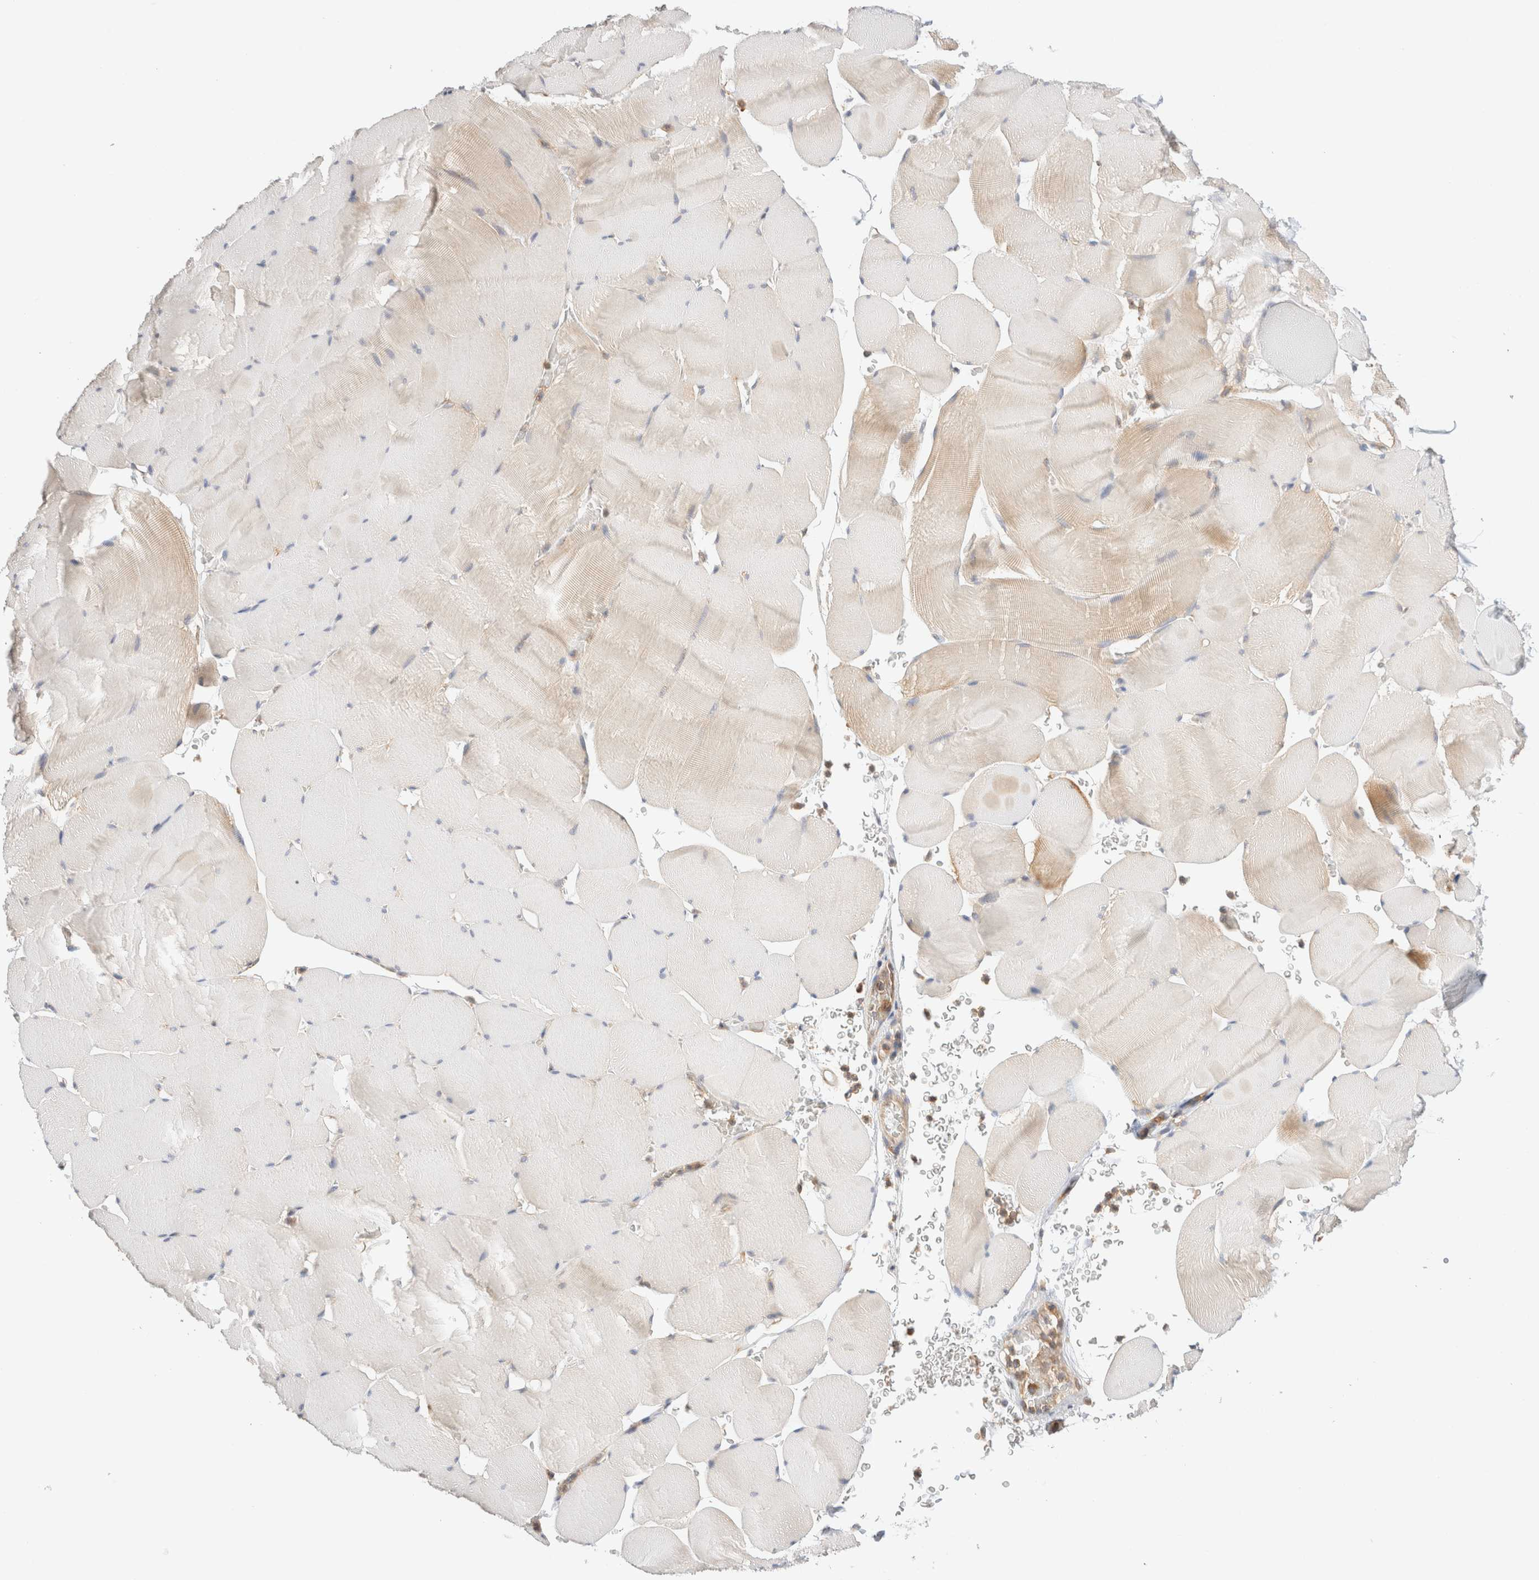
{"staining": {"intensity": "weak", "quantity": "<25%", "location": "cytoplasmic/membranous"}, "tissue": "skeletal muscle", "cell_type": "Myocytes", "image_type": "normal", "snomed": [{"axis": "morphology", "description": "Normal tissue, NOS"}, {"axis": "topography", "description": "Skeletal muscle"}], "caption": "Micrograph shows no significant protein expression in myocytes of unremarkable skeletal muscle.", "gene": "RABEP1", "patient": {"sex": "male", "age": 62}}